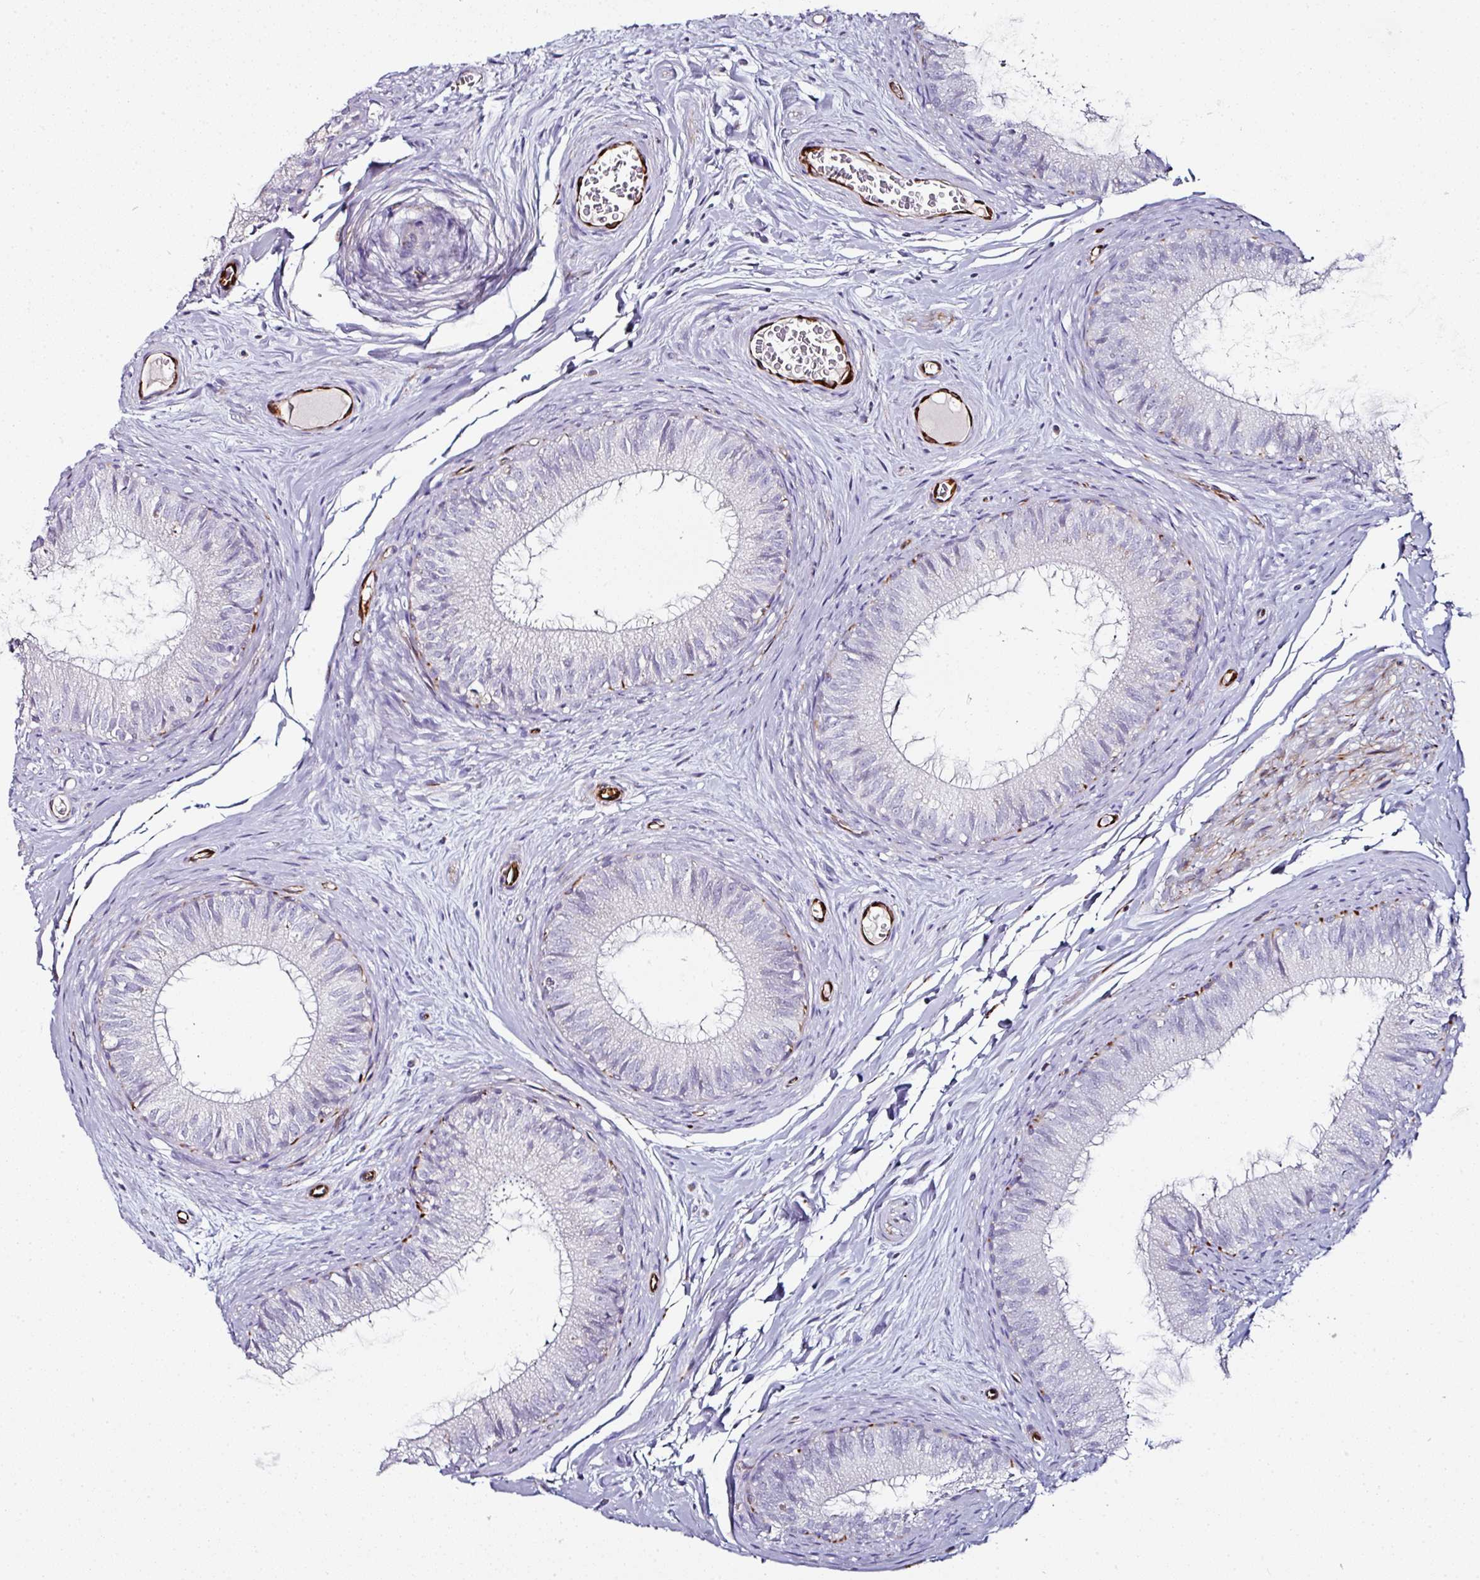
{"staining": {"intensity": "strong", "quantity": "<25%", "location": "cytoplasmic/membranous"}, "tissue": "epididymis", "cell_type": "Glandular cells", "image_type": "normal", "snomed": [{"axis": "morphology", "description": "Normal tissue, NOS"}, {"axis": "topography", "description": "Epididymis"}], "caption": "Epididymis stained for a protein (brown) shows strong cytoplasmic/membranous positive positivity in about <25% of glandular cells.", "gene": "TMPRSS9", "patient": {"sex": "male", "age": 25}}